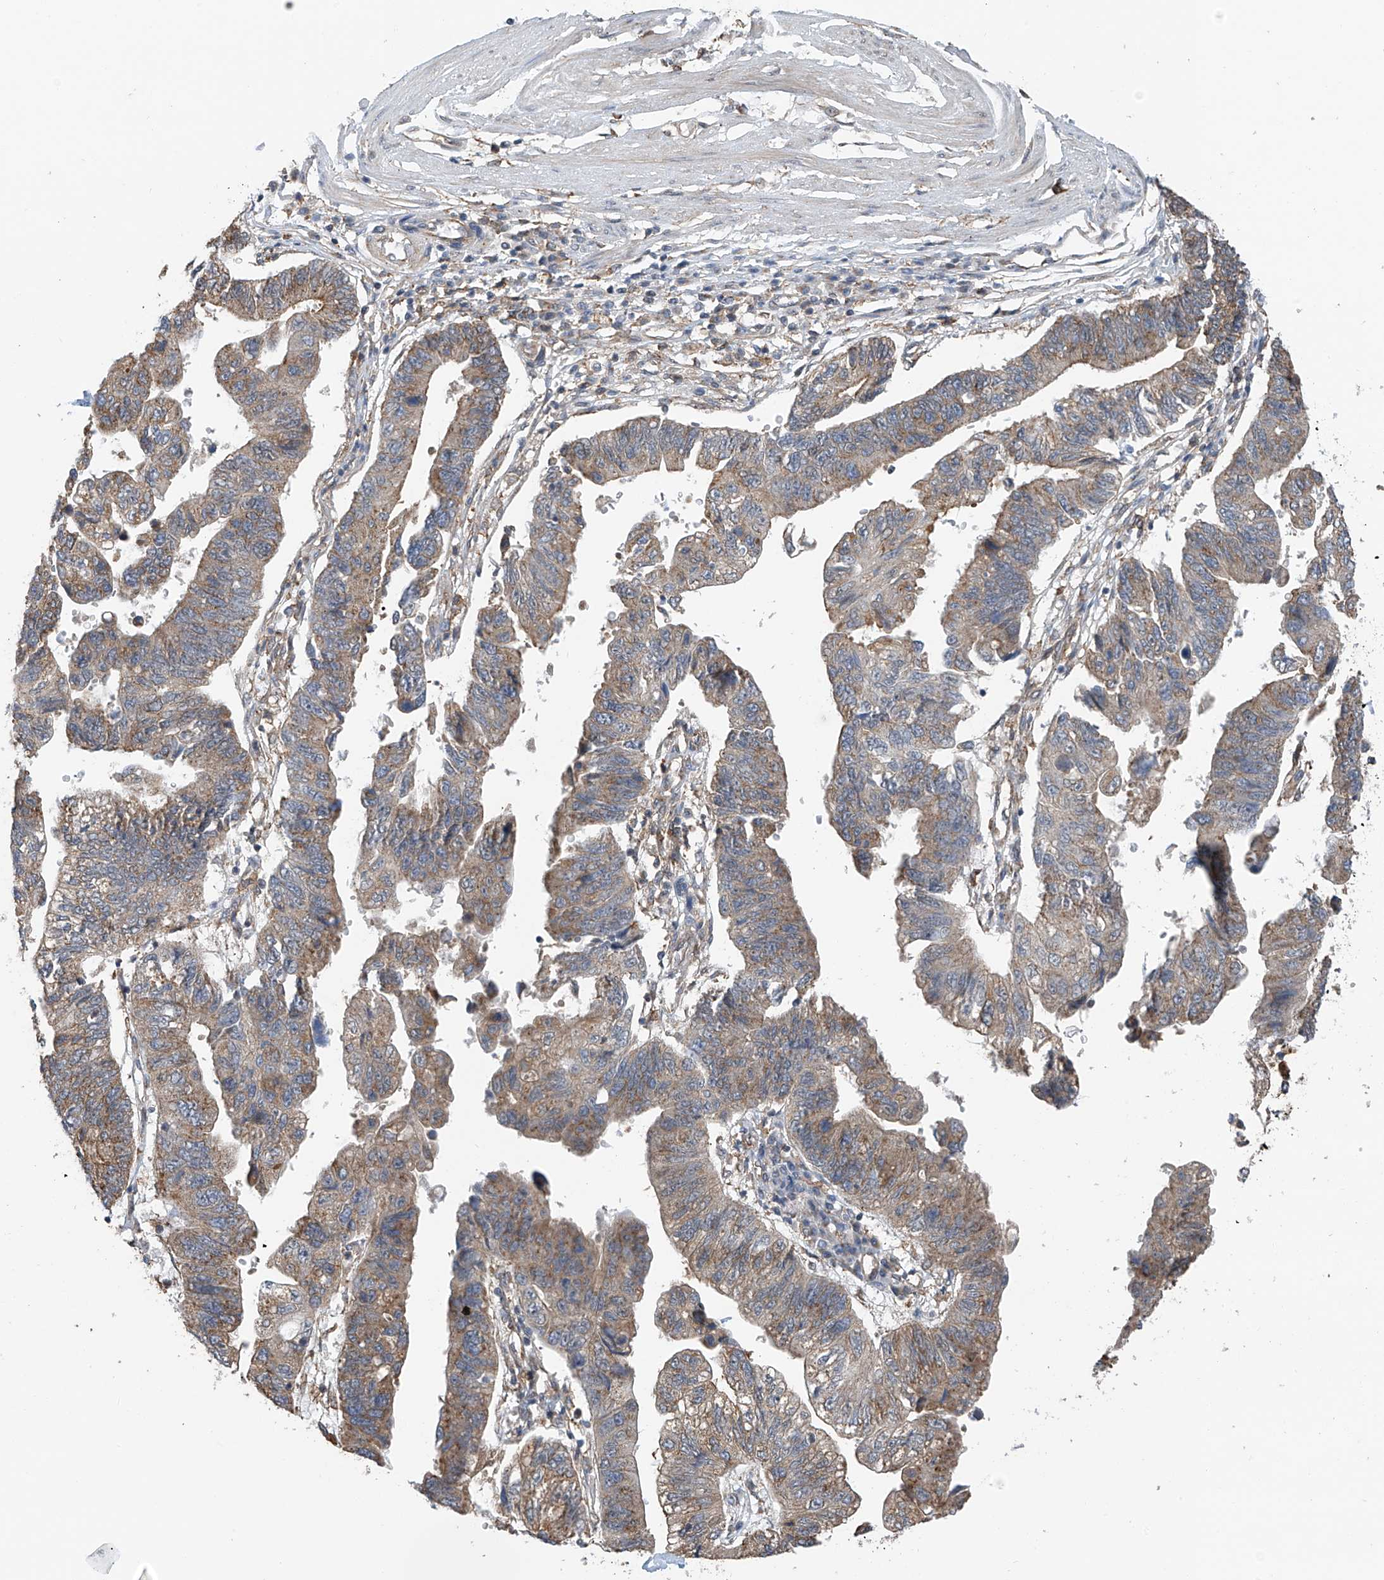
{"staining": {"intensity": "moderate", "quantity": ">75%", "location": "cytoplasmic/membranous"}, "tissue": "stomach cancer", "cell_type": "Tumor cells", "image_type": "cancer", "snomed": [{"axis": "morphology", "description": "Adenocarcinoma, NOS"}, {"axis": "topography", "description": "Stomach"}], "caption": "A brown stain labels moderate cytoplasmic/membranous staining of a protein in stomach adenocarcinoma tumor cells.", "gene": "ZNF189", "patient": {"sex": "male", "age": 59}}